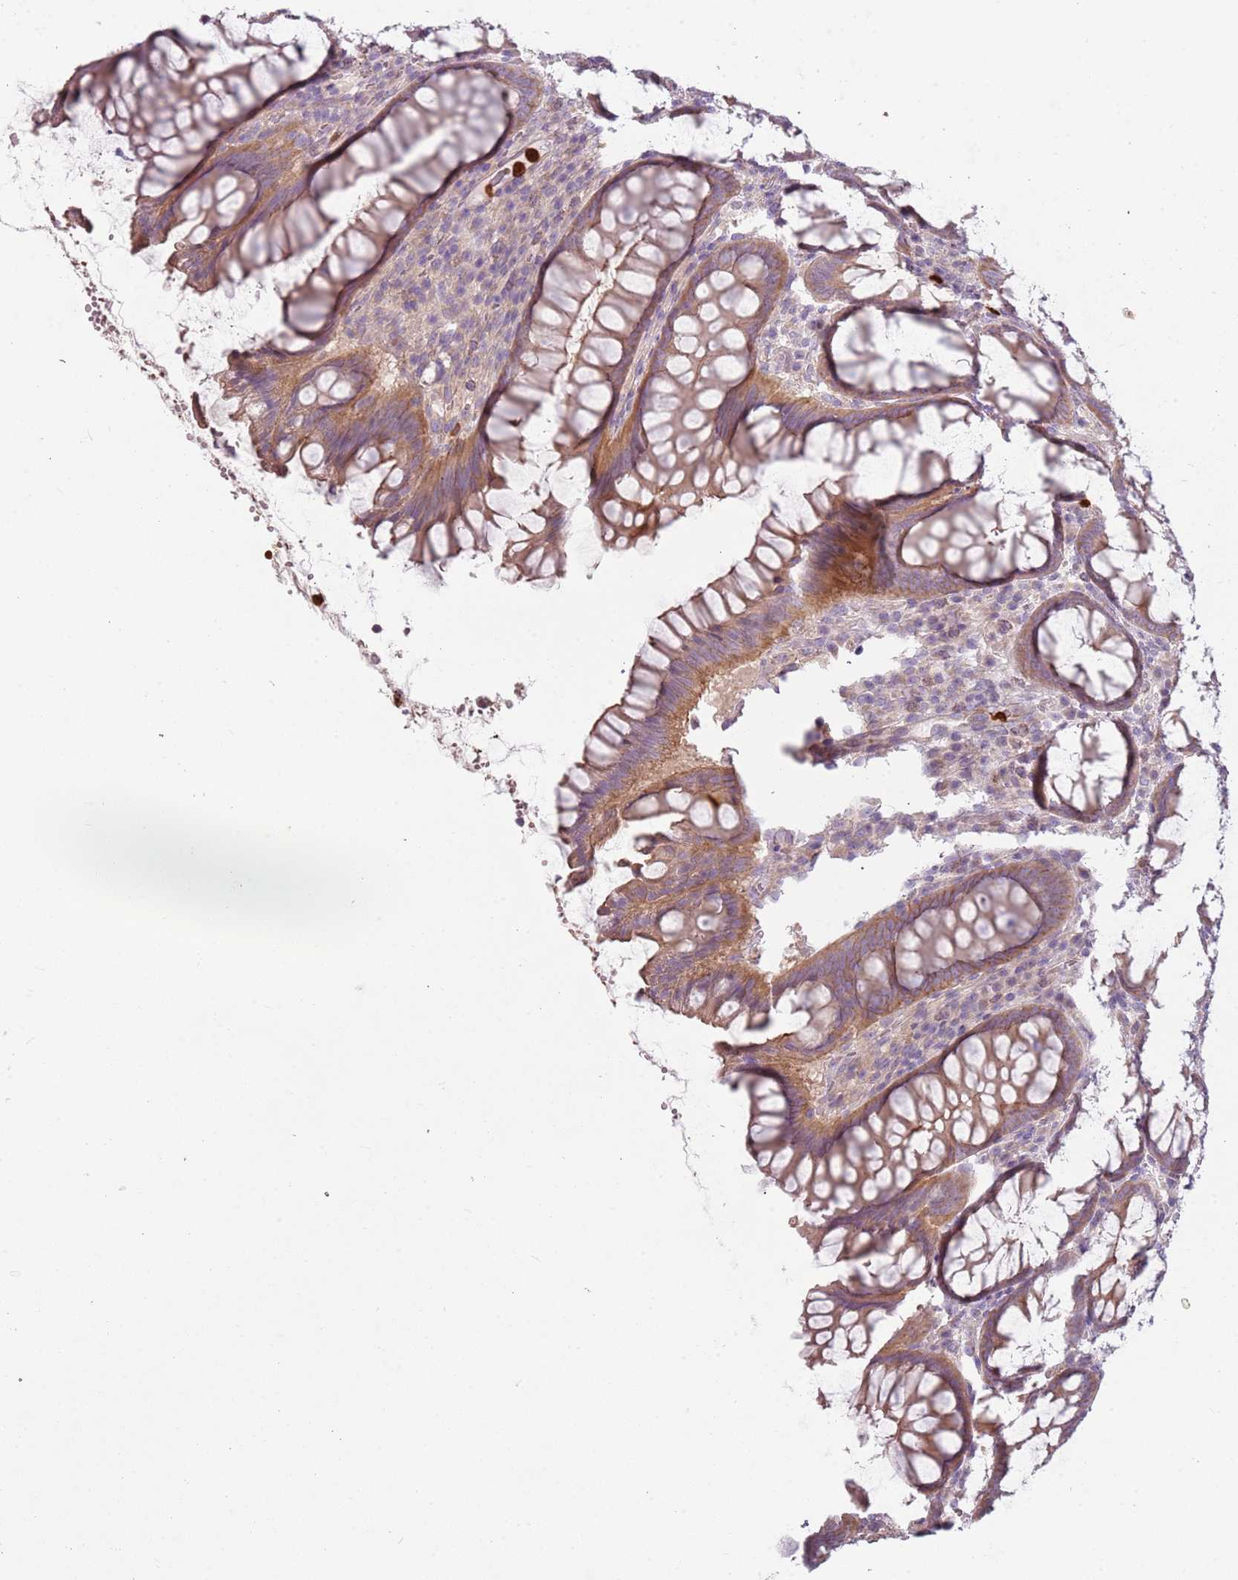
{"staining": {"intensity": "weak", "quantity": ">75%", "location": "cytoplasmic/membranous"}, "tissue": "colon", "cell_type": "Endothelial cells", "image_type": "normal", "snomed": [{"axis": "morphology", "description": "Normal tissue, NOS"}, {"axis": "topography", "description": "Colon"}], "caption": "The immunohistochemical stain shows weak cytoplasmic/membranous expression in endothelial cells of normal colon. (Brightfield microscopy of DAB IHC at high magnification).", "gene": "SPAG4", "patient": {"sex": "female", "age": 79}}